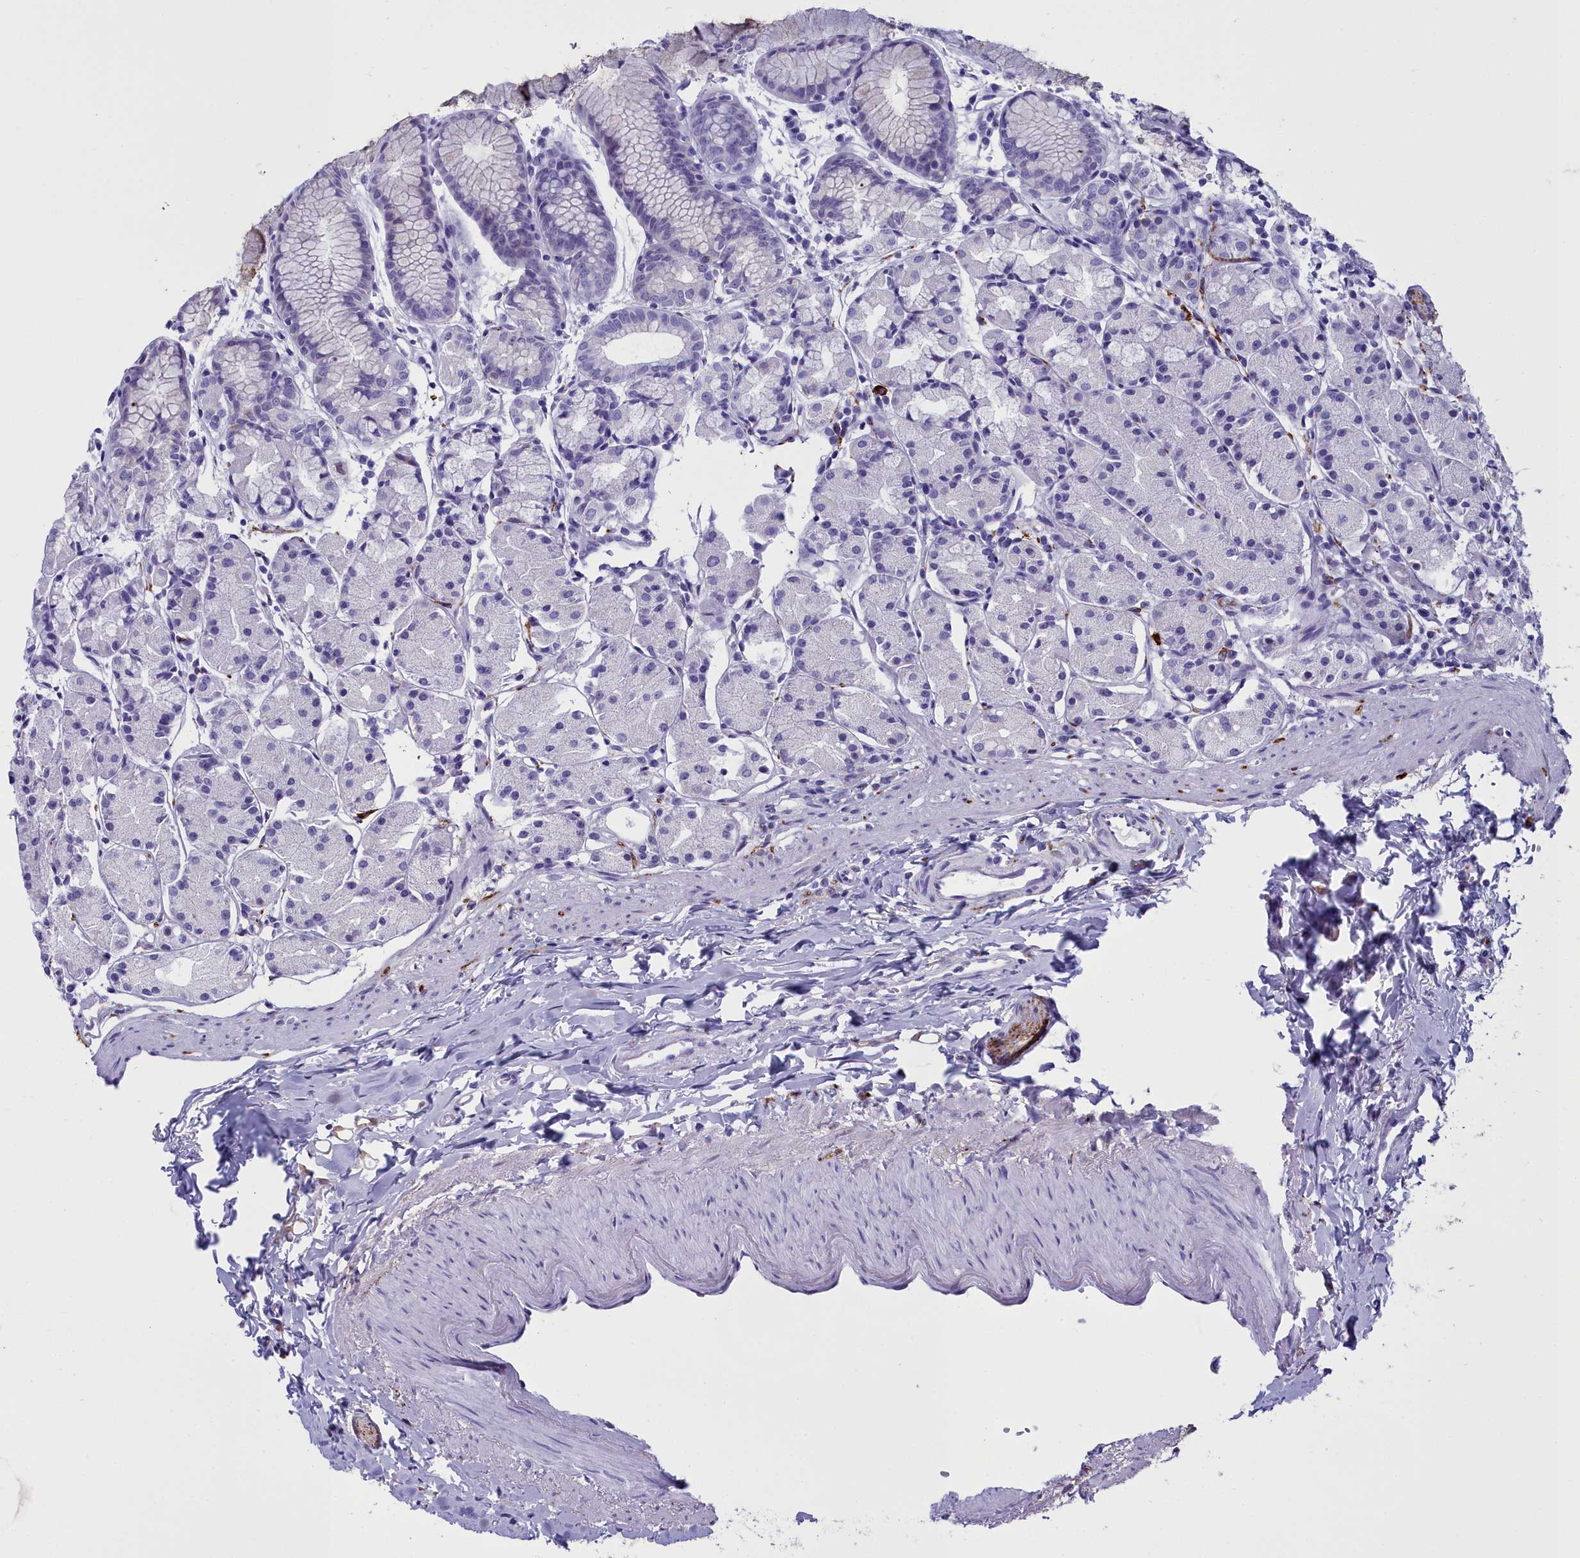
{"staining": {"intensity": "negative", "quantity": "none", "location": "none"}, "tissue": "stomach", "cell_type": "Glandular cells", "image_type": "normal", "snomed": [{"axis": "morphology", "description": "Normal tissue, NOS"}, {"axis": "topography", "description": "Stomach, upper"}], "caption": "This is a image of immunohistochemistry staining of unremarkable stomach, which shows no positivity in glandular cells.", "gene": "MAP6", "patient": {"sex": "male", "age": 47}}